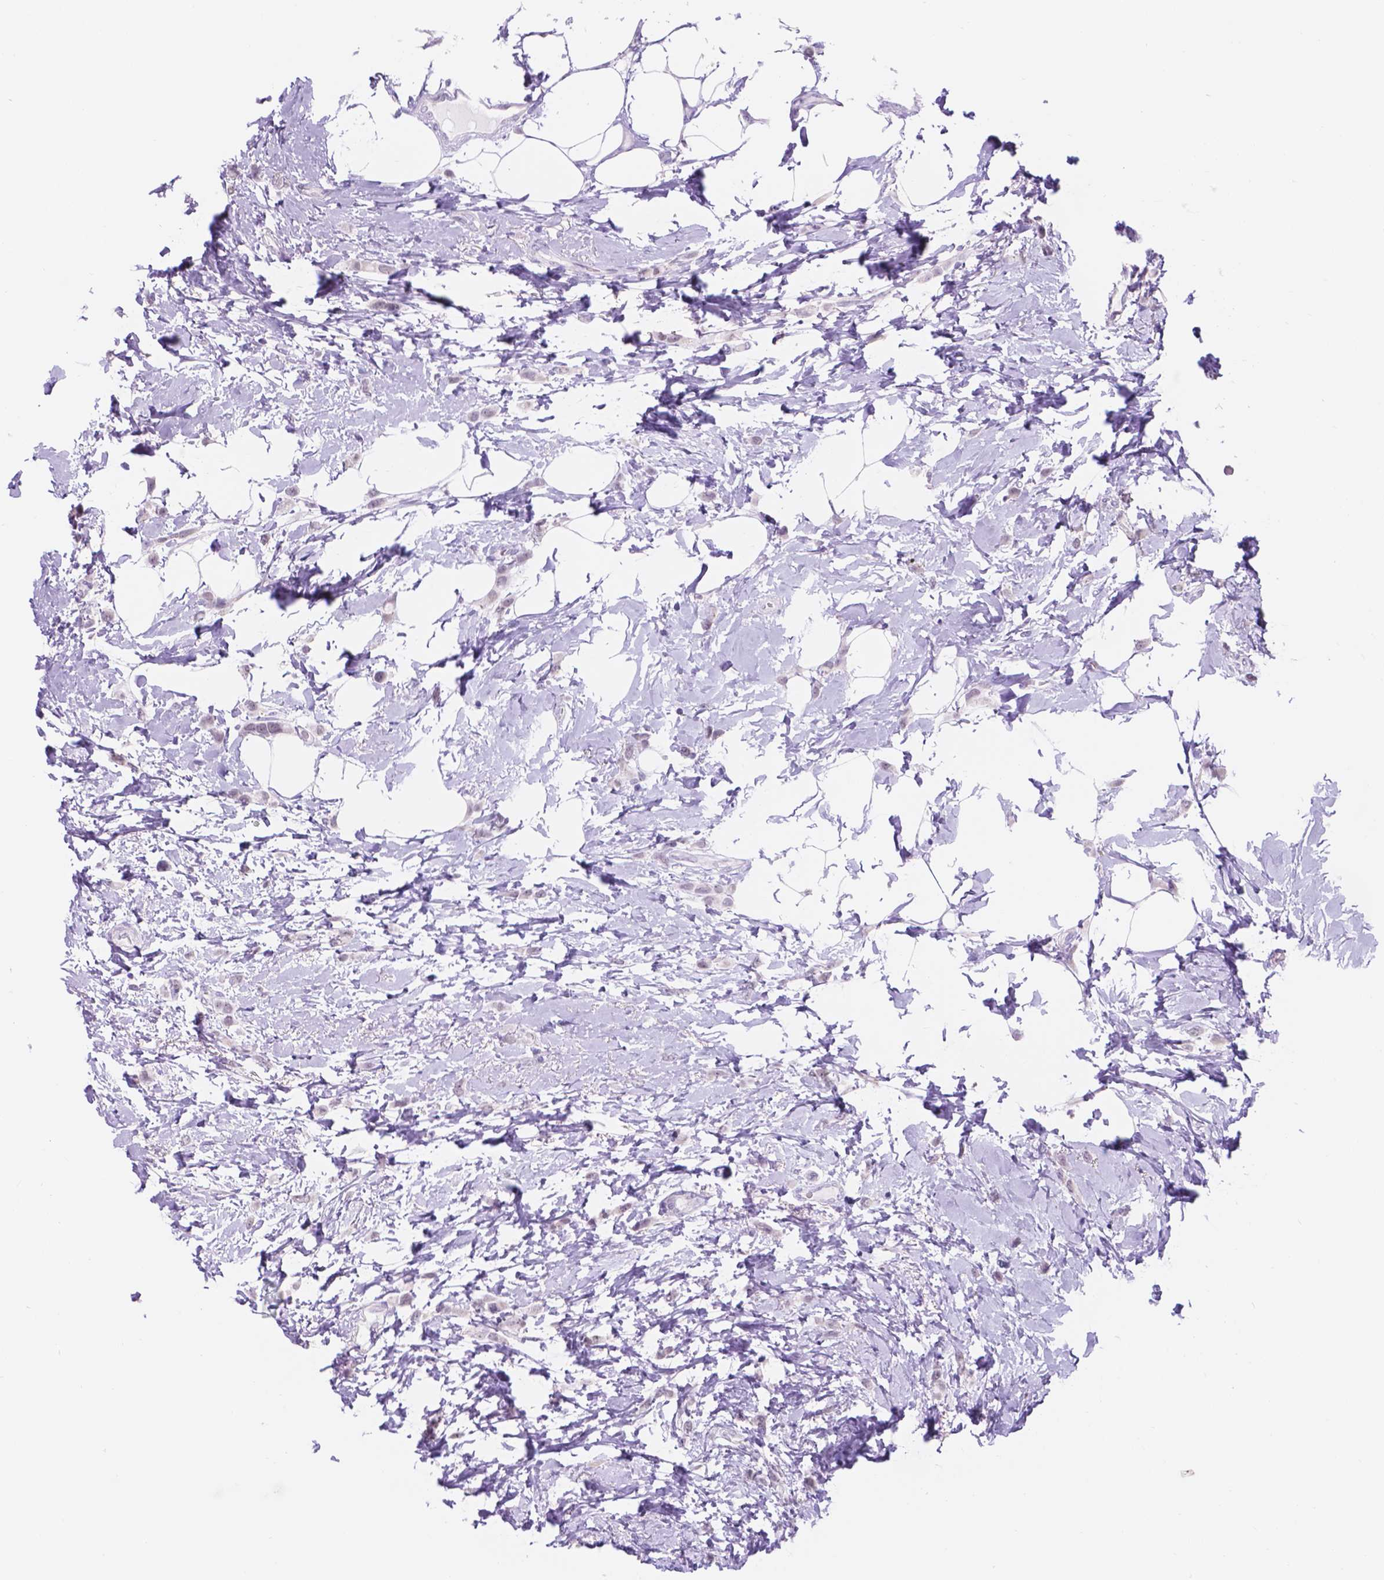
{"staining": {"intensity": "weak", "quantity": ">75%", "location": "nuclear"}, "tissue": "breast cancer", "cell_type": "Tumor cells", "image_type": "cancer", "snomed": [{"axis": "morphology", "description": "Lobular carcinoma"}, {"axis": "topography", "description": "Breast"}], "caption": "Breast cancer was stained to show a protein in brown. There is low levels of weak nuclear expression in about >75% of tumor cells.", "gene": "DCC", "patient": {"sex": "female", "age": 66}}